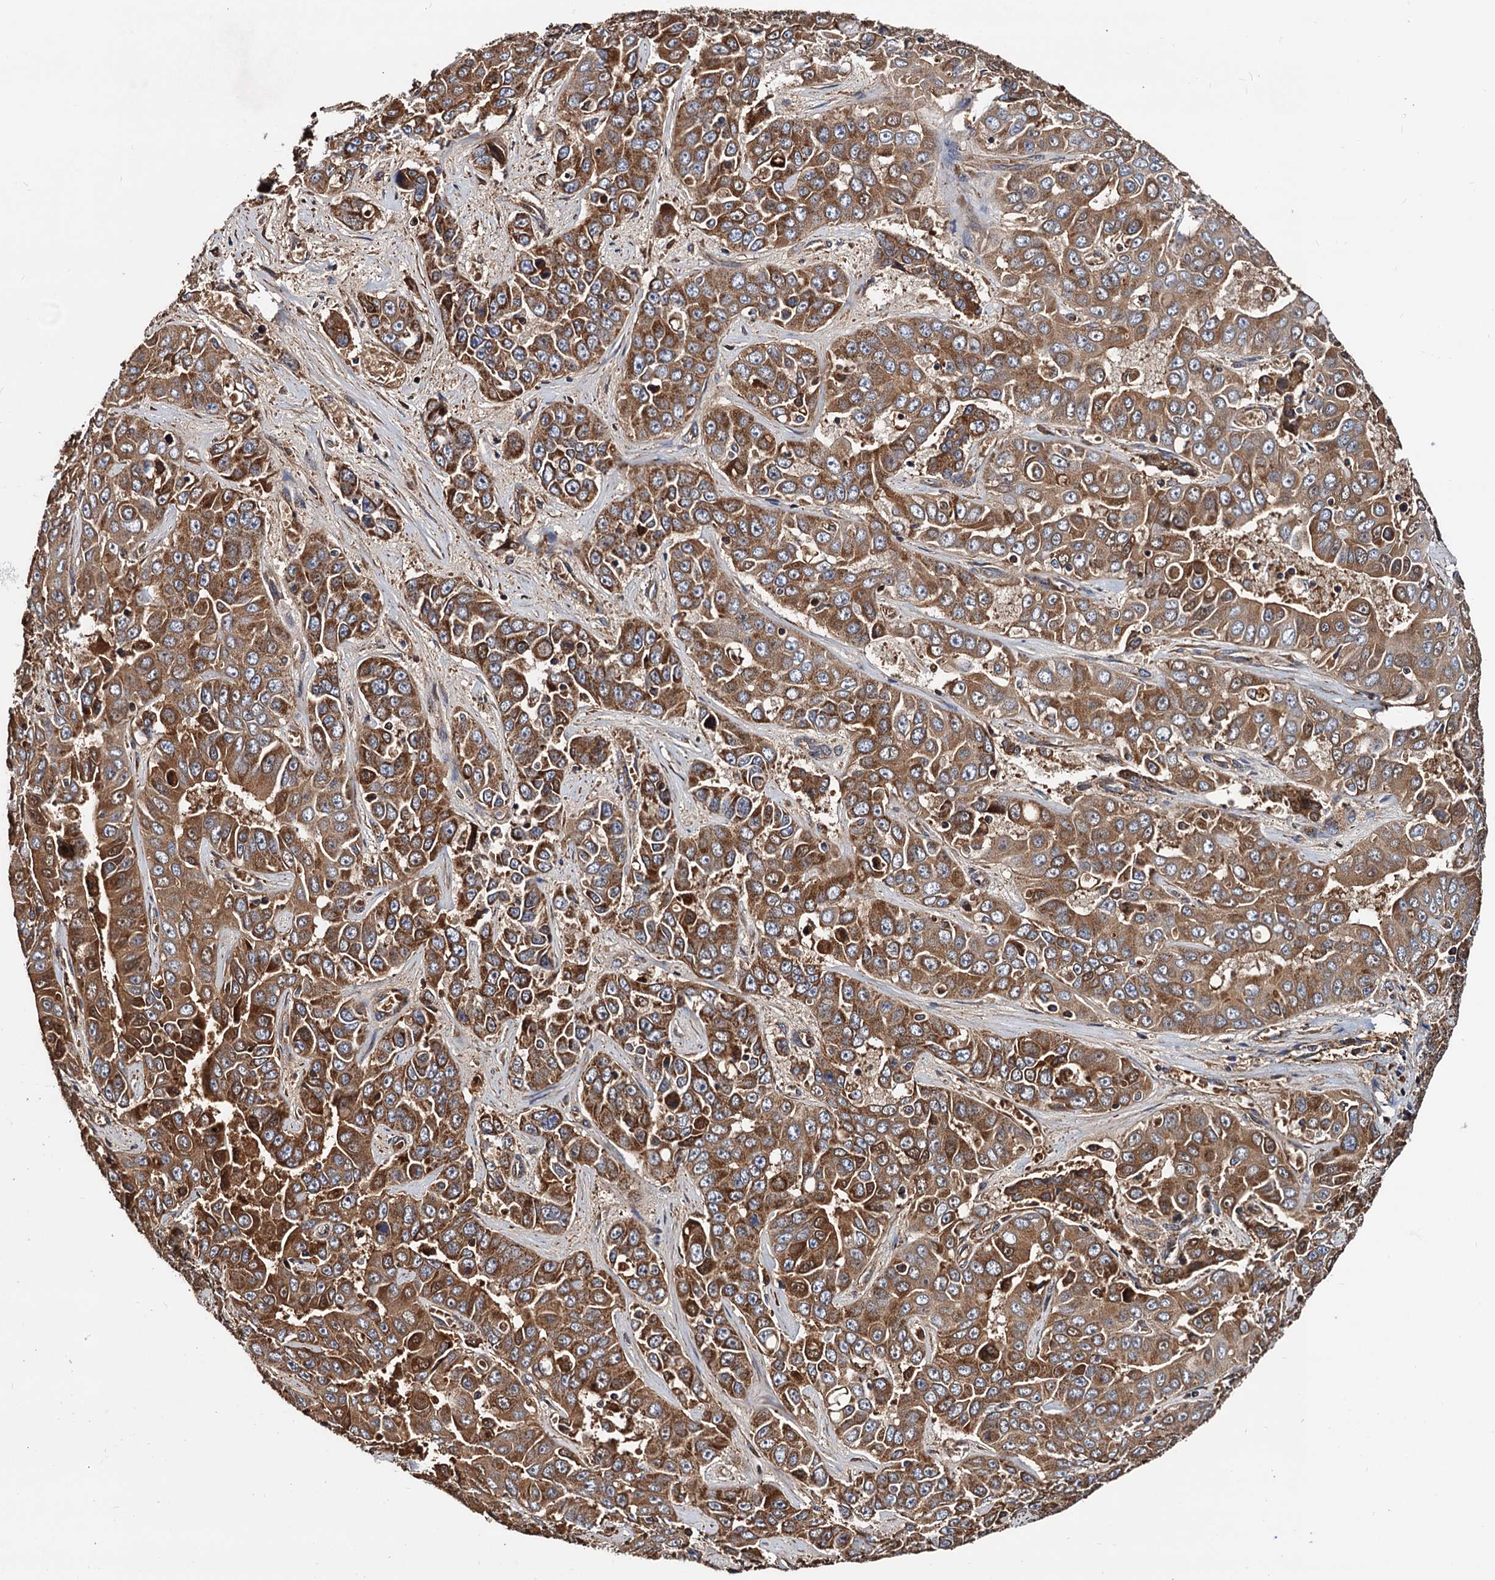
{"staining": {"intensity": "strong", "quantity": ">75%", "location": "cytoplasmic/membranous"}, "tissue": "liver cancer", "cell_type": "Tumor cells", "image_type": "cancer", "snomed": [{"axis": "morphology", "description": "Cholangiocarcinoma"}, {"axis": "topography", "description": "Liver"}], "caption": "IHC histopathology image of human liver cancer (cholangiocarcinoma) stained for a protein (brown), which exhibits high levels of strong cytoplasmic/membranous expression in approximately >75% of tumor cells.", "gene": "MRPL42", "patient": {"sex": "female", "age": 52}}